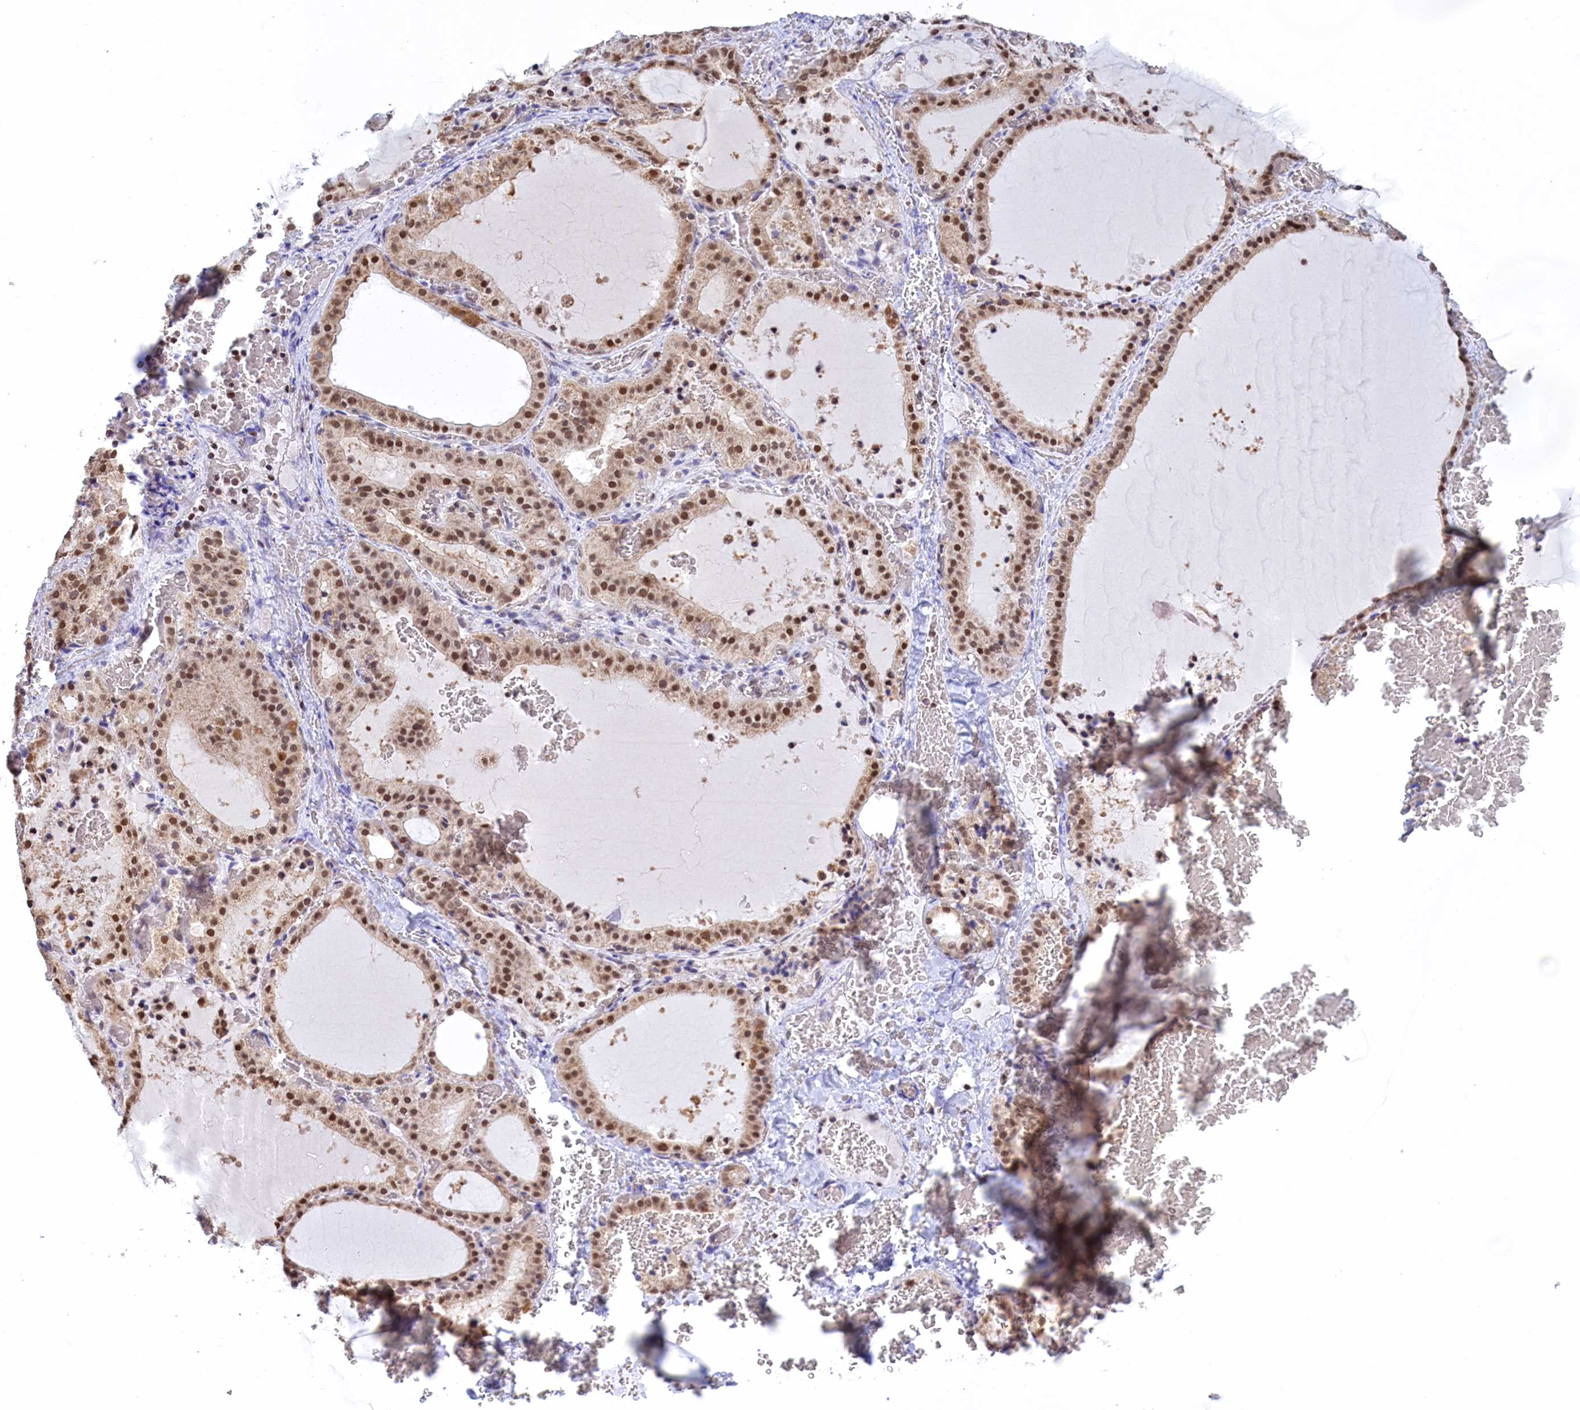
{"staining": {"intensity": "moderate", "quantity": ">75%", "location": "nuclear"}, "tissue": "thyroid gland", "cell_type": "Glandular cells", "image_type": "normal", "snomed": [{"axis": "morphology", "description": "Normal tissue, NOS"}, {"axis": "topography", "description": "Thyroid gland"}], "caption": "Protein positivity by immunohistochemistry shows moderate nuclear expression in about >75% of glandular cells in benign thyroid gland. (Stains: DAB (3,3'-diaminobenzidine) in brown, nuclei in blue, Microscopy: brightfield microscopy at high magnification).", "gene": "IZUMO2", "patient": {"sex": "female", "age": 39}}